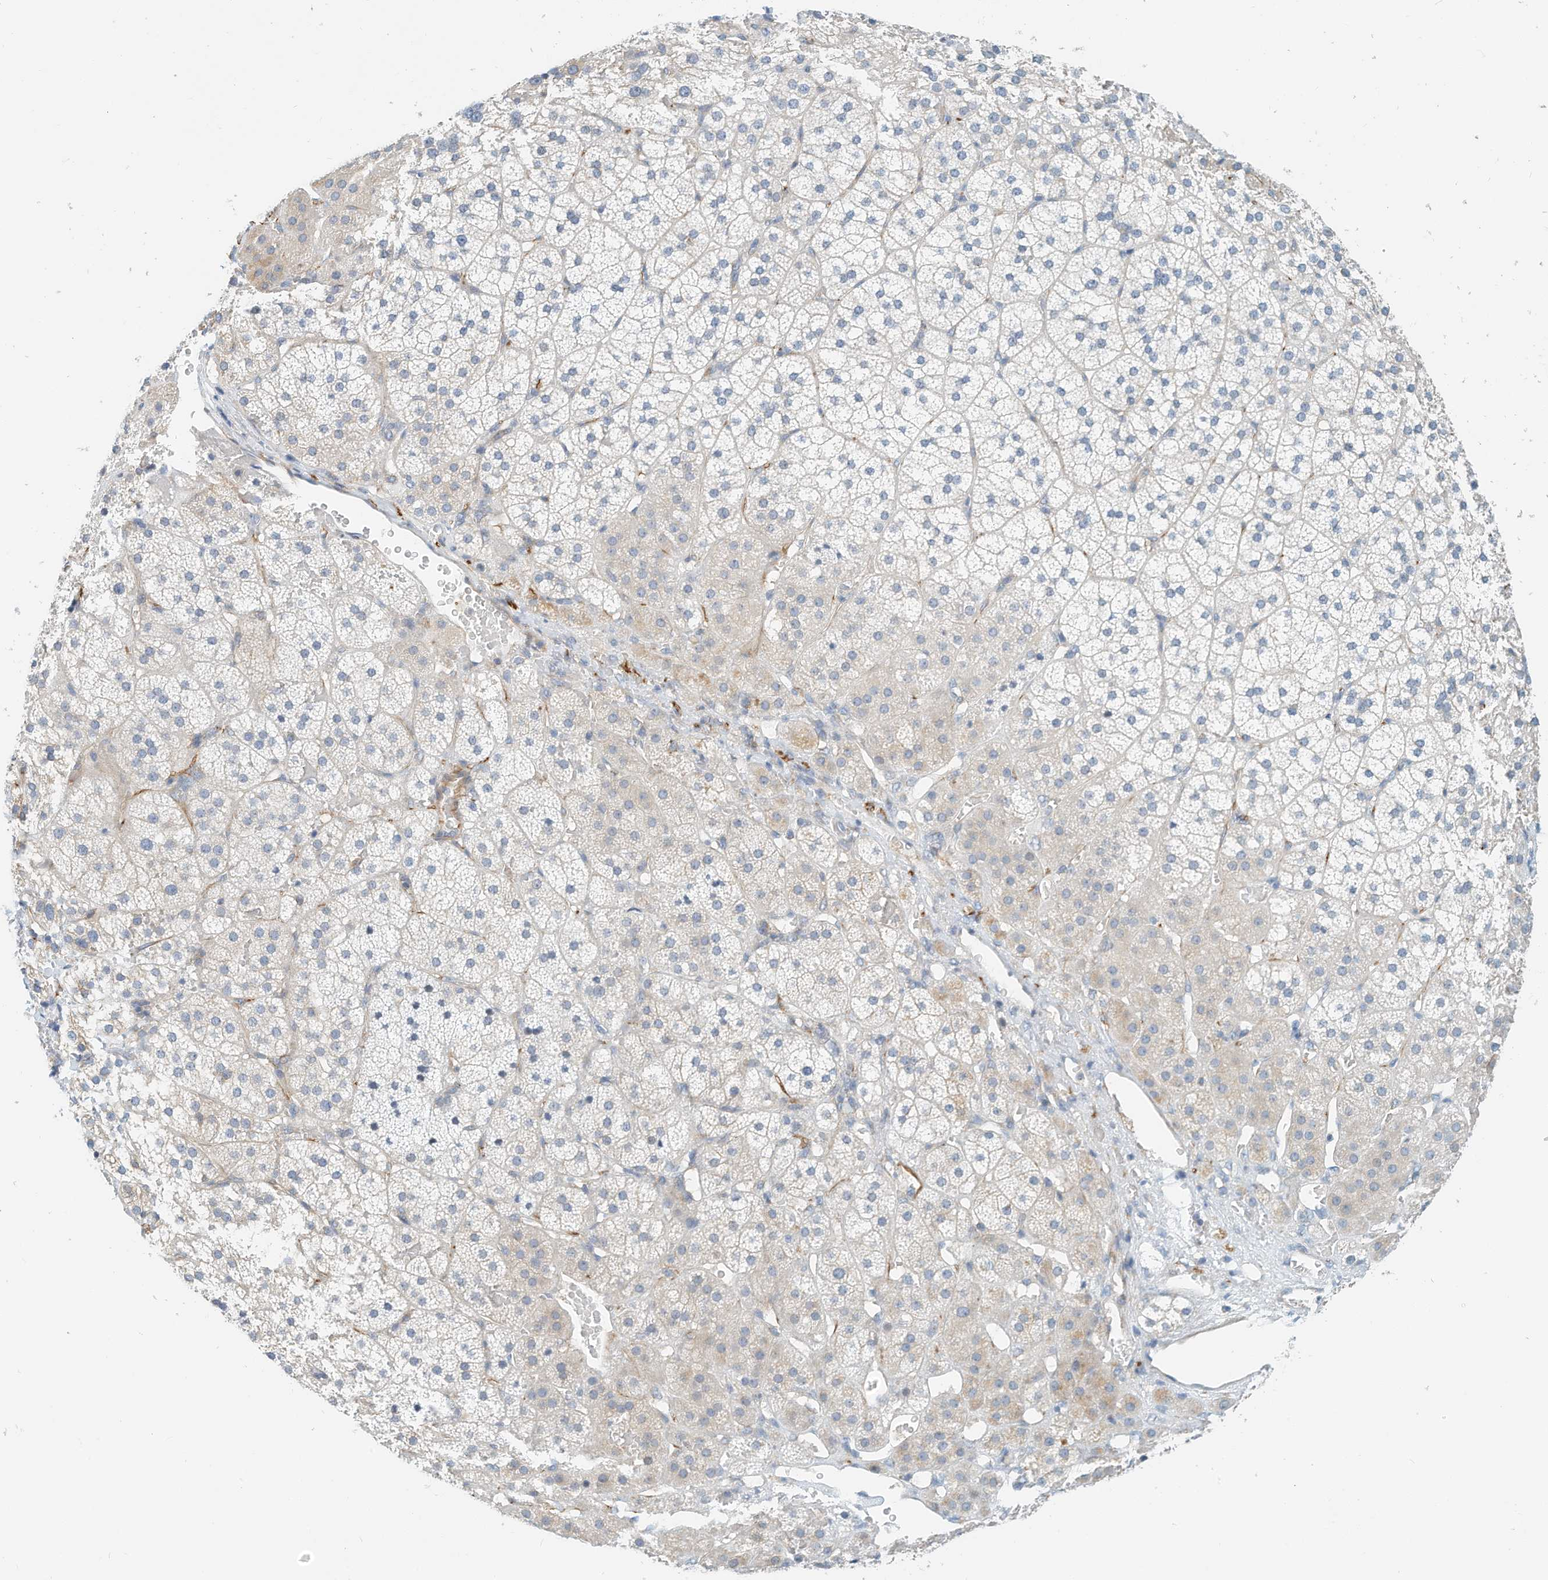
{"staining": {"intensity": "weak", "quantity": "<25%", "location": "cytoplasmic/membranous"}, "tissue": "adrenal gland", "cell_type": "Glandular cells", "image_type": "normal", "snomed": [{"axis": "morphology", "description": "Normal tissue, NOS"}, {"axis": "topography", "description": "Adrenal gland"}], "caption": "IHC histopathology image of unremarkable adrenal gland stained for a protein (brown), which demonstrates no positivity in glandular cells. (DAB (3,3'-diaminobenzidine) IHC, high magnification).", "gene": "MICAL1", "patient": {"sex": "female", "age": 44}}